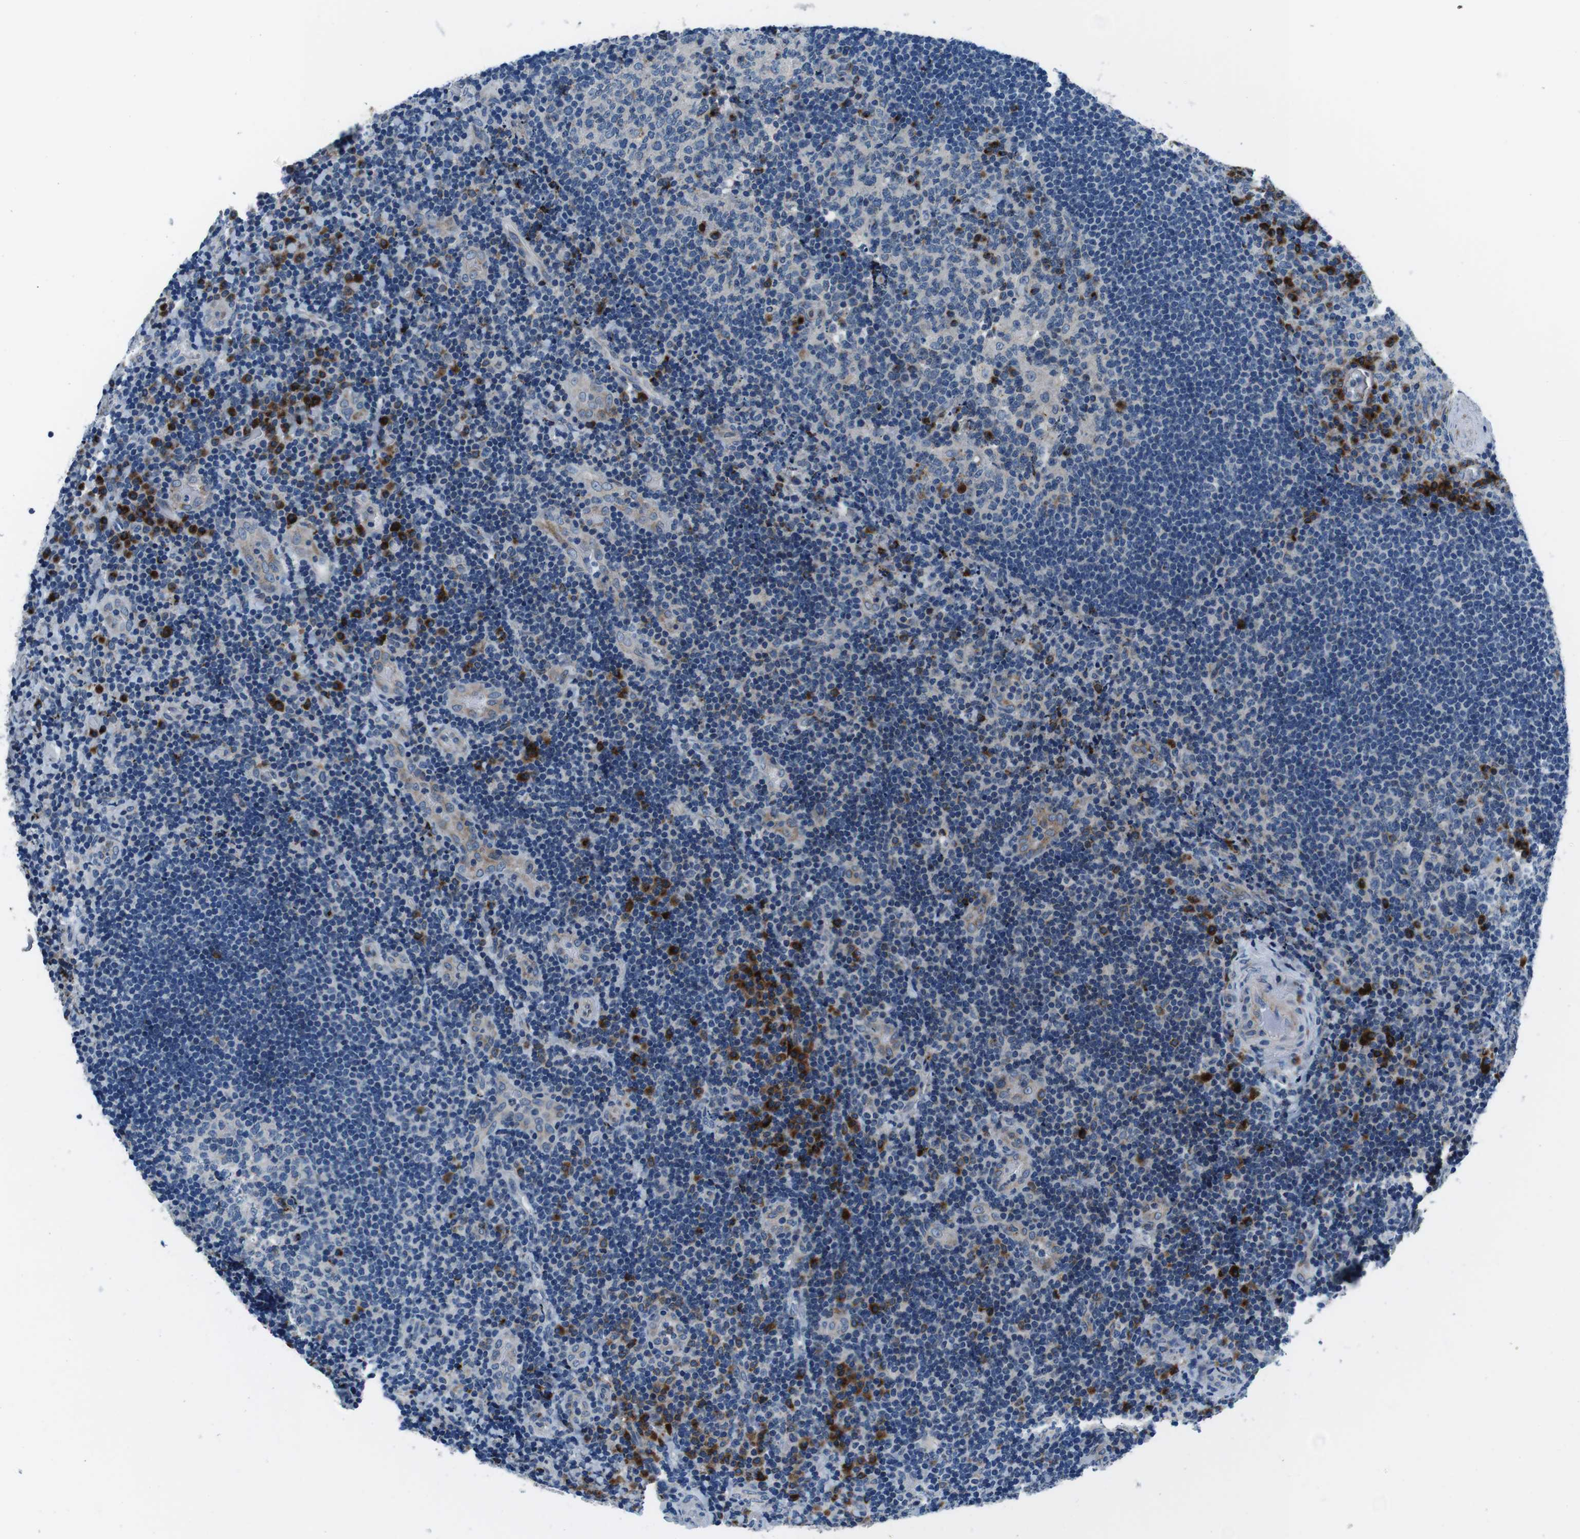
{"staining": {"intensity": "negative", "quantity": "none", "location": "none"}, "tissue": "lymphoma", "cell_type": "Tumor cells", "image_type": "cancer", "snomed": [{"axis": "morphology", "description": "Malignant lymphoma, non-Hodgkin's type, High grade"}, {"axis": "topography", "description": "Tonsil"}], "caption": "Histopathology image shows no significant protein positivity in tumor cells of lymphoma. The staining was performed using DAB to visualize the protein expression in brown, while the nuclei were stained in blue with hematoxylin (Magnification: 20x).", "gene": "NUCB2", "patient": {"sex": "female", "age": 36}}